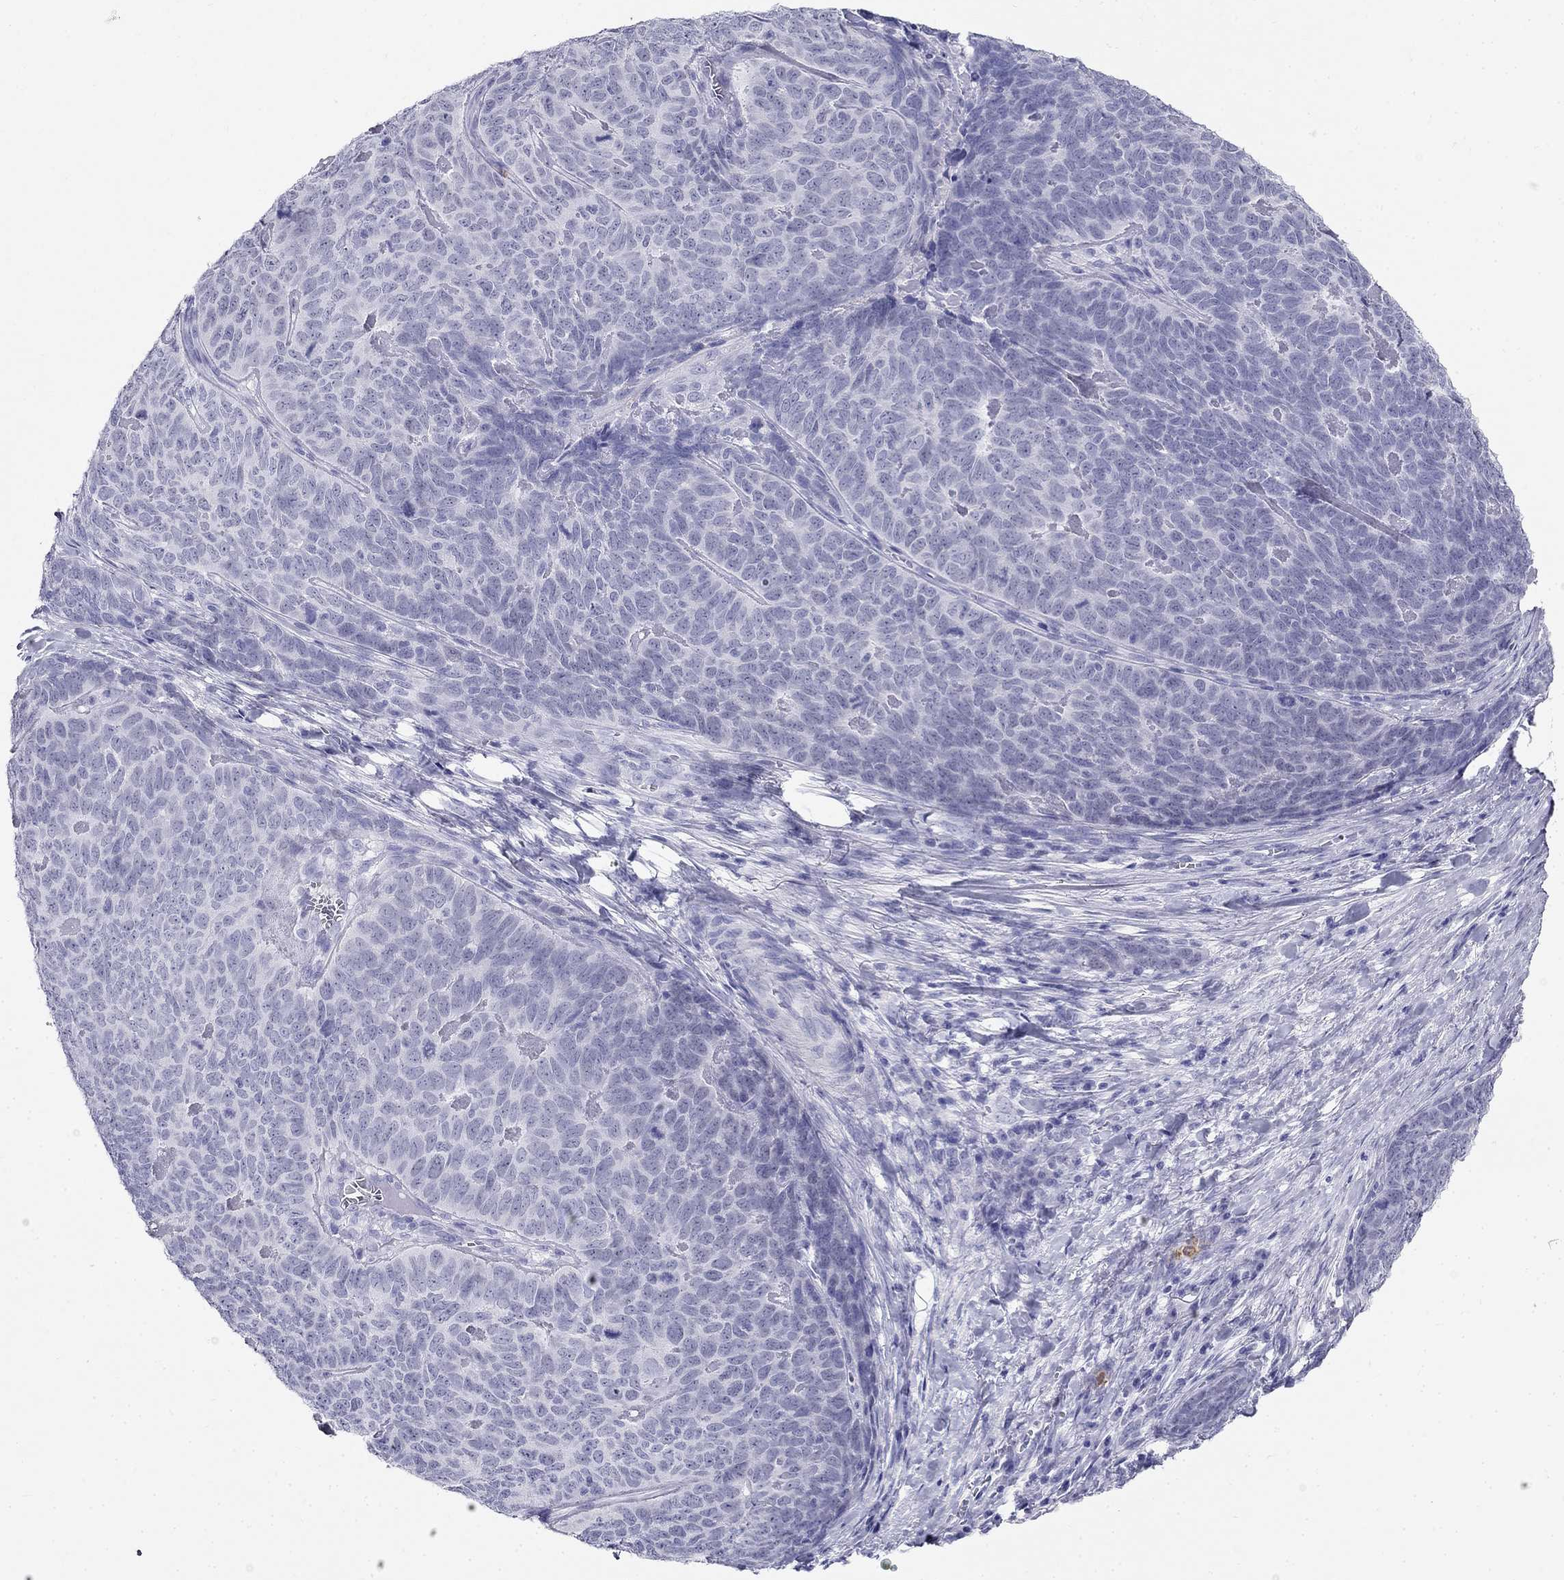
{"staining": {"intensity": "negative", "quantity": "none", "location": "none"}, "tissue": "skin cancer", "cell_type": "Tumor cells", "image_type": "cancer", "snomed": [{"axis": "morphology", "description": "Squamous cell carcinoma, NOS"}, {"axis": "topography", "description": "Skin"}, {"axis": "topography", "description": "Anal"}], "caption": "This is a histopathology image of immunohistochemistry staining of skin cancer, which shows no expression in tumor cells.", "gene": "PPP1R36", "patient": {"sex": "female", "age": 51}}